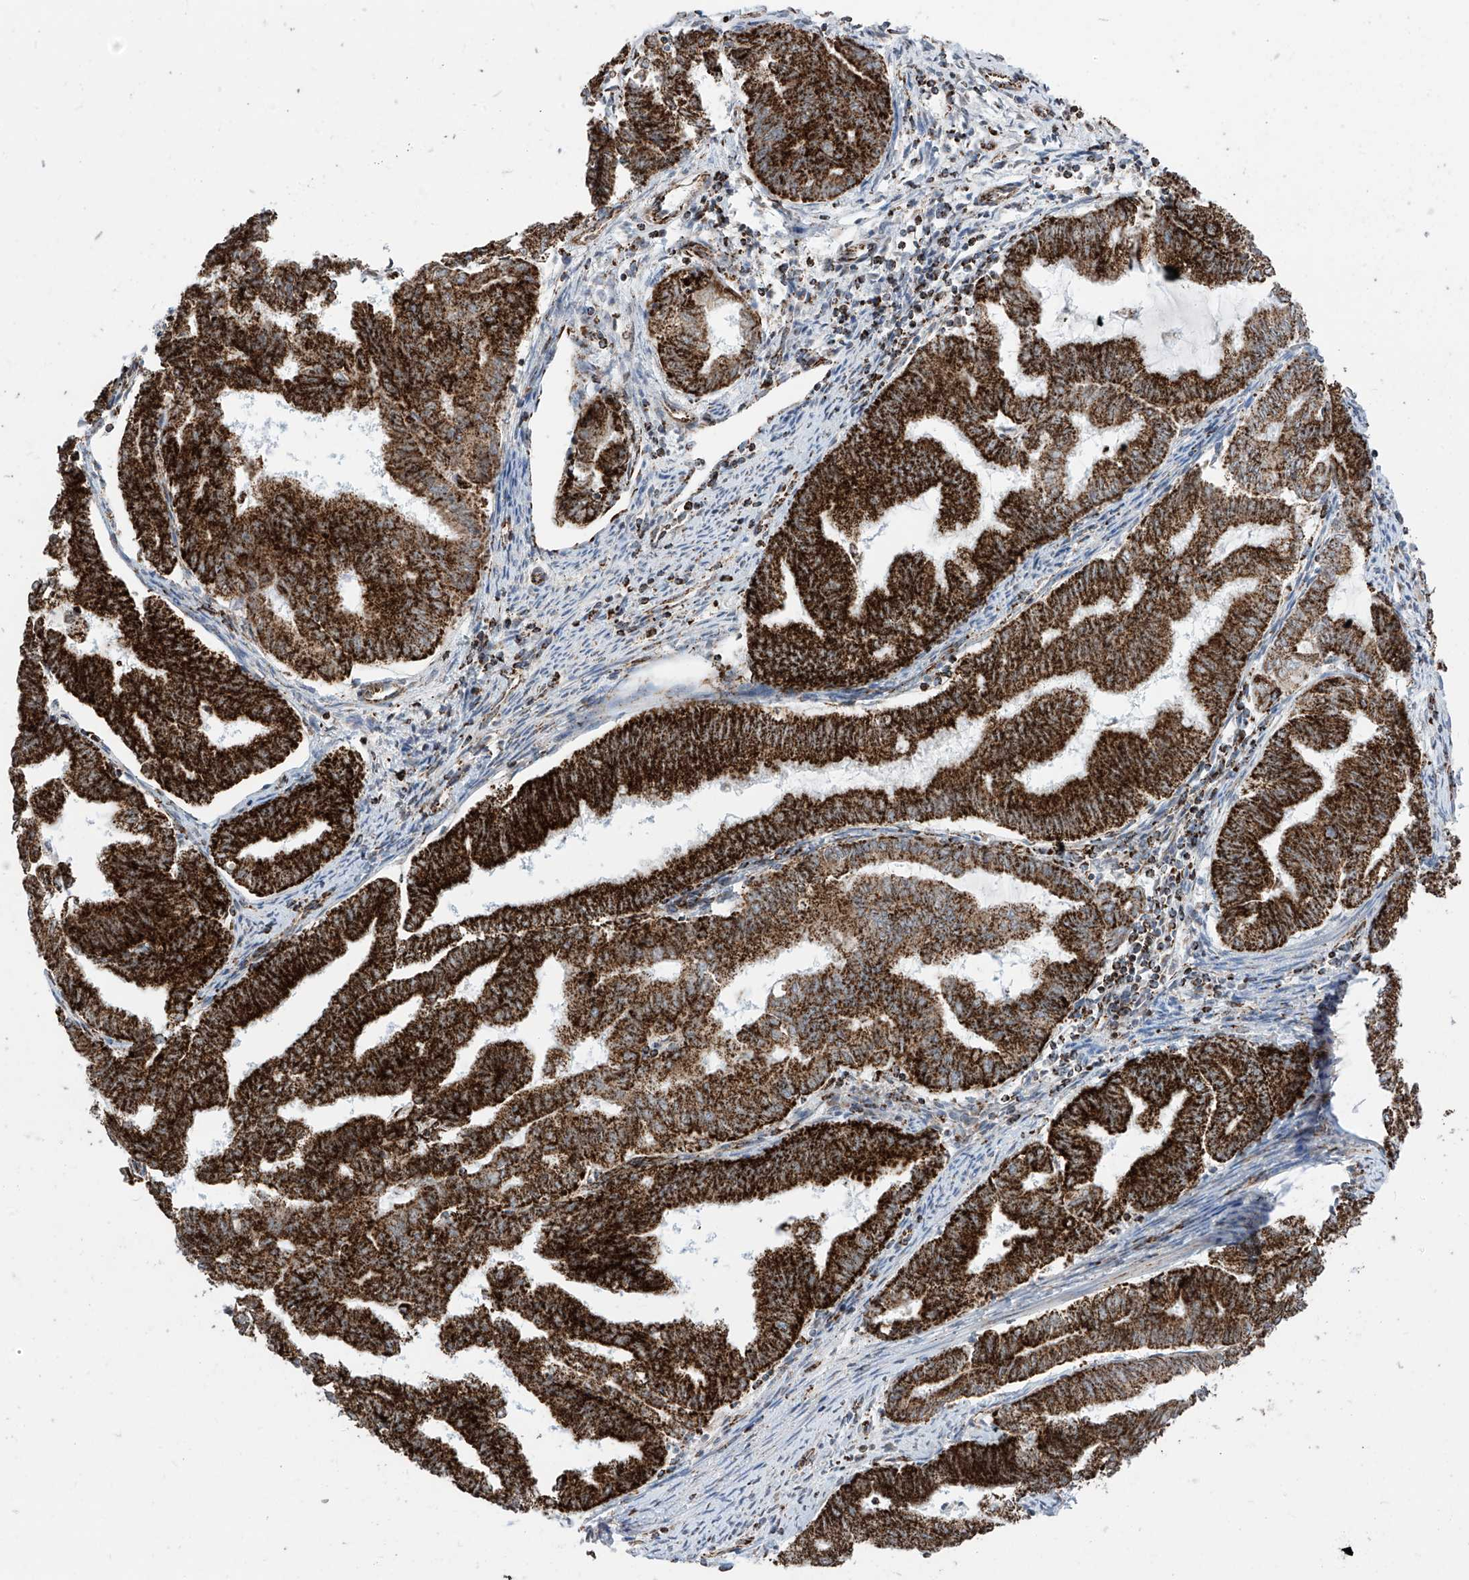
{"staining": {"intensity": "strong", "quantity": ">75%", "location": "cytoplasmic/membranous"}, "tissue": "endometrial cancer", "cell_type": "Tumor cells", "image_type": "cancer", "snomed": [{"axis": "morphology", "description": "Adenocarcinoma, NOS"}, {"axis": "topography", "description": "Endometrium"}], "caption": "Human endometrial cancer stained for a protein (brown) demonstrates strong cytoplasmic/membranous positive staining in about >75% of tumor cells.", "gene": "COX5B", "patient": {"sex": "female", "age": 79}}